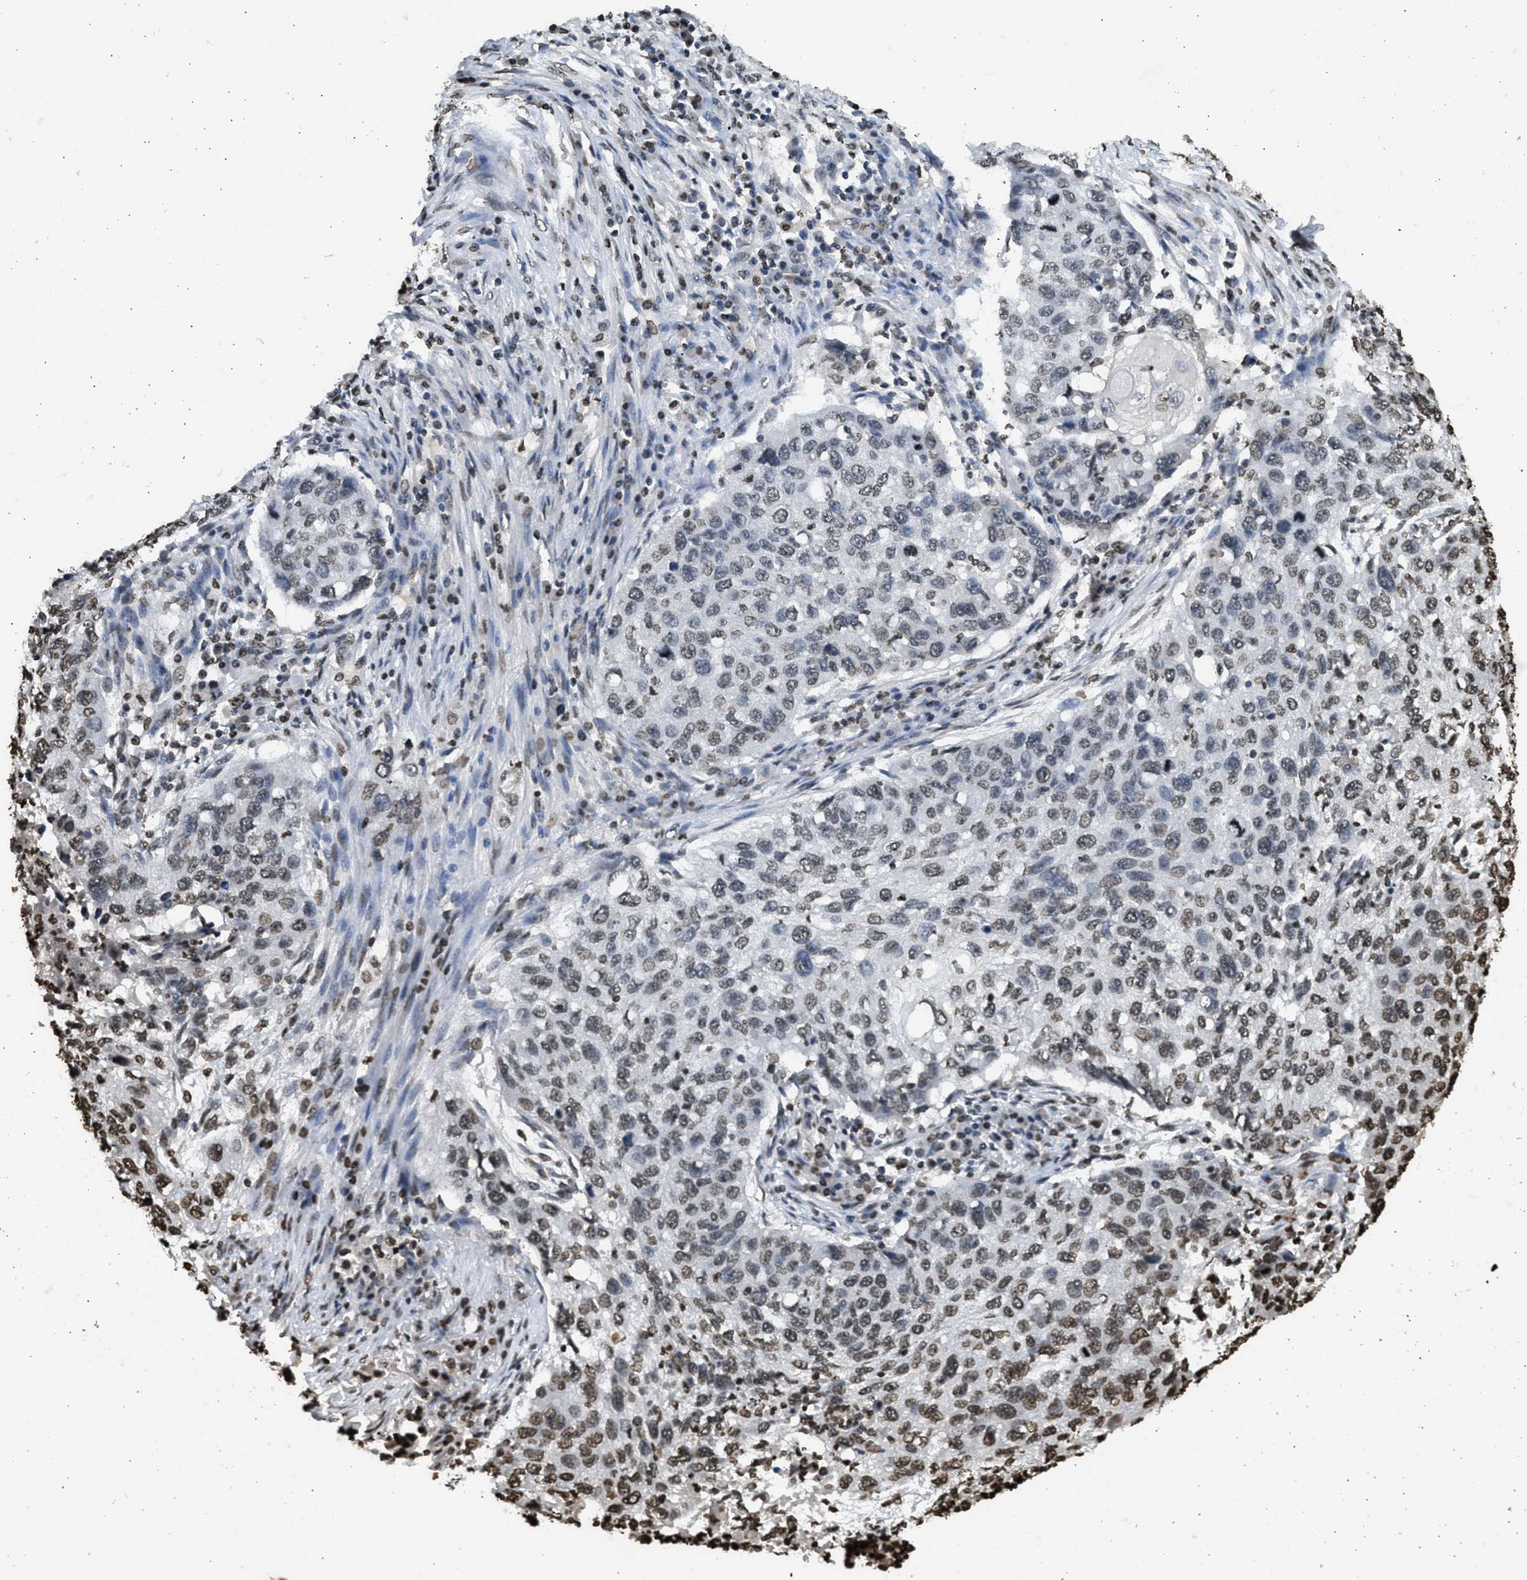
{"staining": {"intensity": "moderate", "quantity": "25%-75%", "location": "nuclear"}, "tissue": "lung cancer", "cell_type": "Tumor cells", "image_type": "cancer", "snomed": [{"axis": "morphology", "description": "Squamous cell carcinoma, NOS"}, {"axis": "topography", "description": "Lung"}], "caption": "An image of human lung cancer (squamous cell carcinoma) stained for a protein displays moderate nuclear brown staining in tumor cells.", "gene": "RRAGC", "patient": {"sex": "female", "age": 63}}